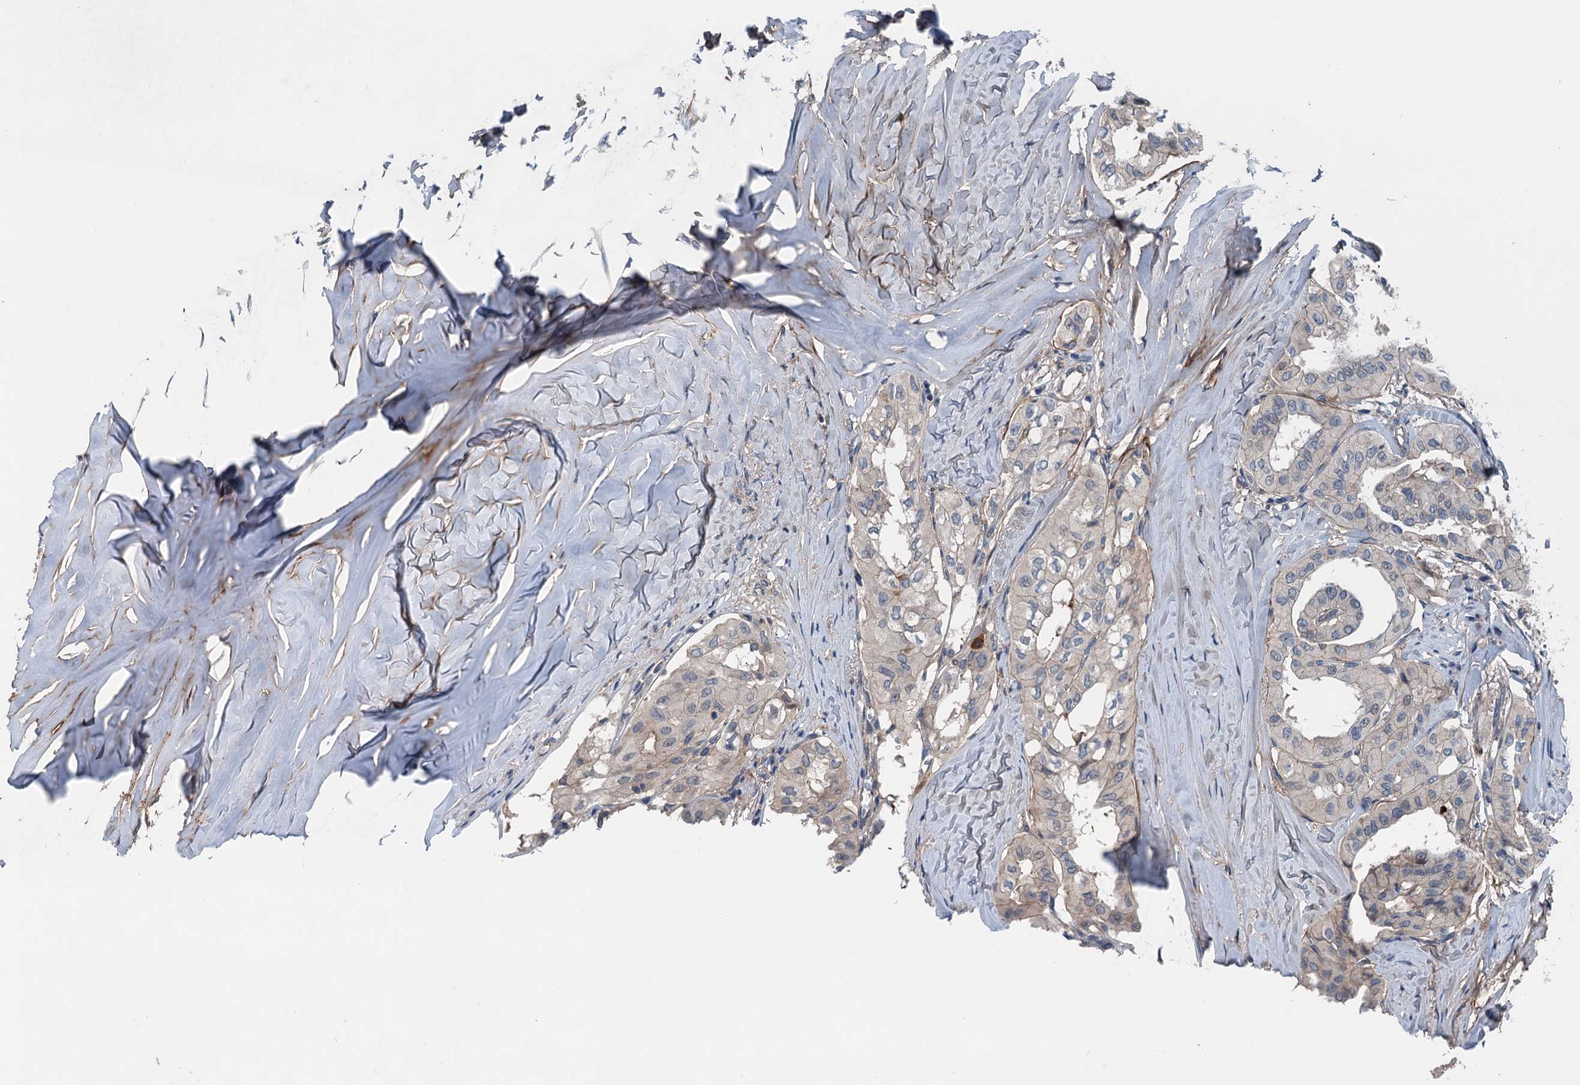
{"staining": {"intensity": "negative", "quantity": "none", "location": "none"}, "tissue": "thyroid cancer", "cell_type": "Tumor cells", "image_type": "cancer", "snomed": [{"axis": "morphology", "description": "Papillary adenocarcinoma, NOS"}, {"axis": "topography", "description": "Thyroid gland"}], "caption": "An image of thyroid cancer (papillary adenocarcinoma) stained for a protein shows no brown staining in tumor cells. (Immunohistochemistry, brightfield microscopy, high magnification).", "gene": "SLC2A10", "patient": {"sex": "female", "age": 59}}